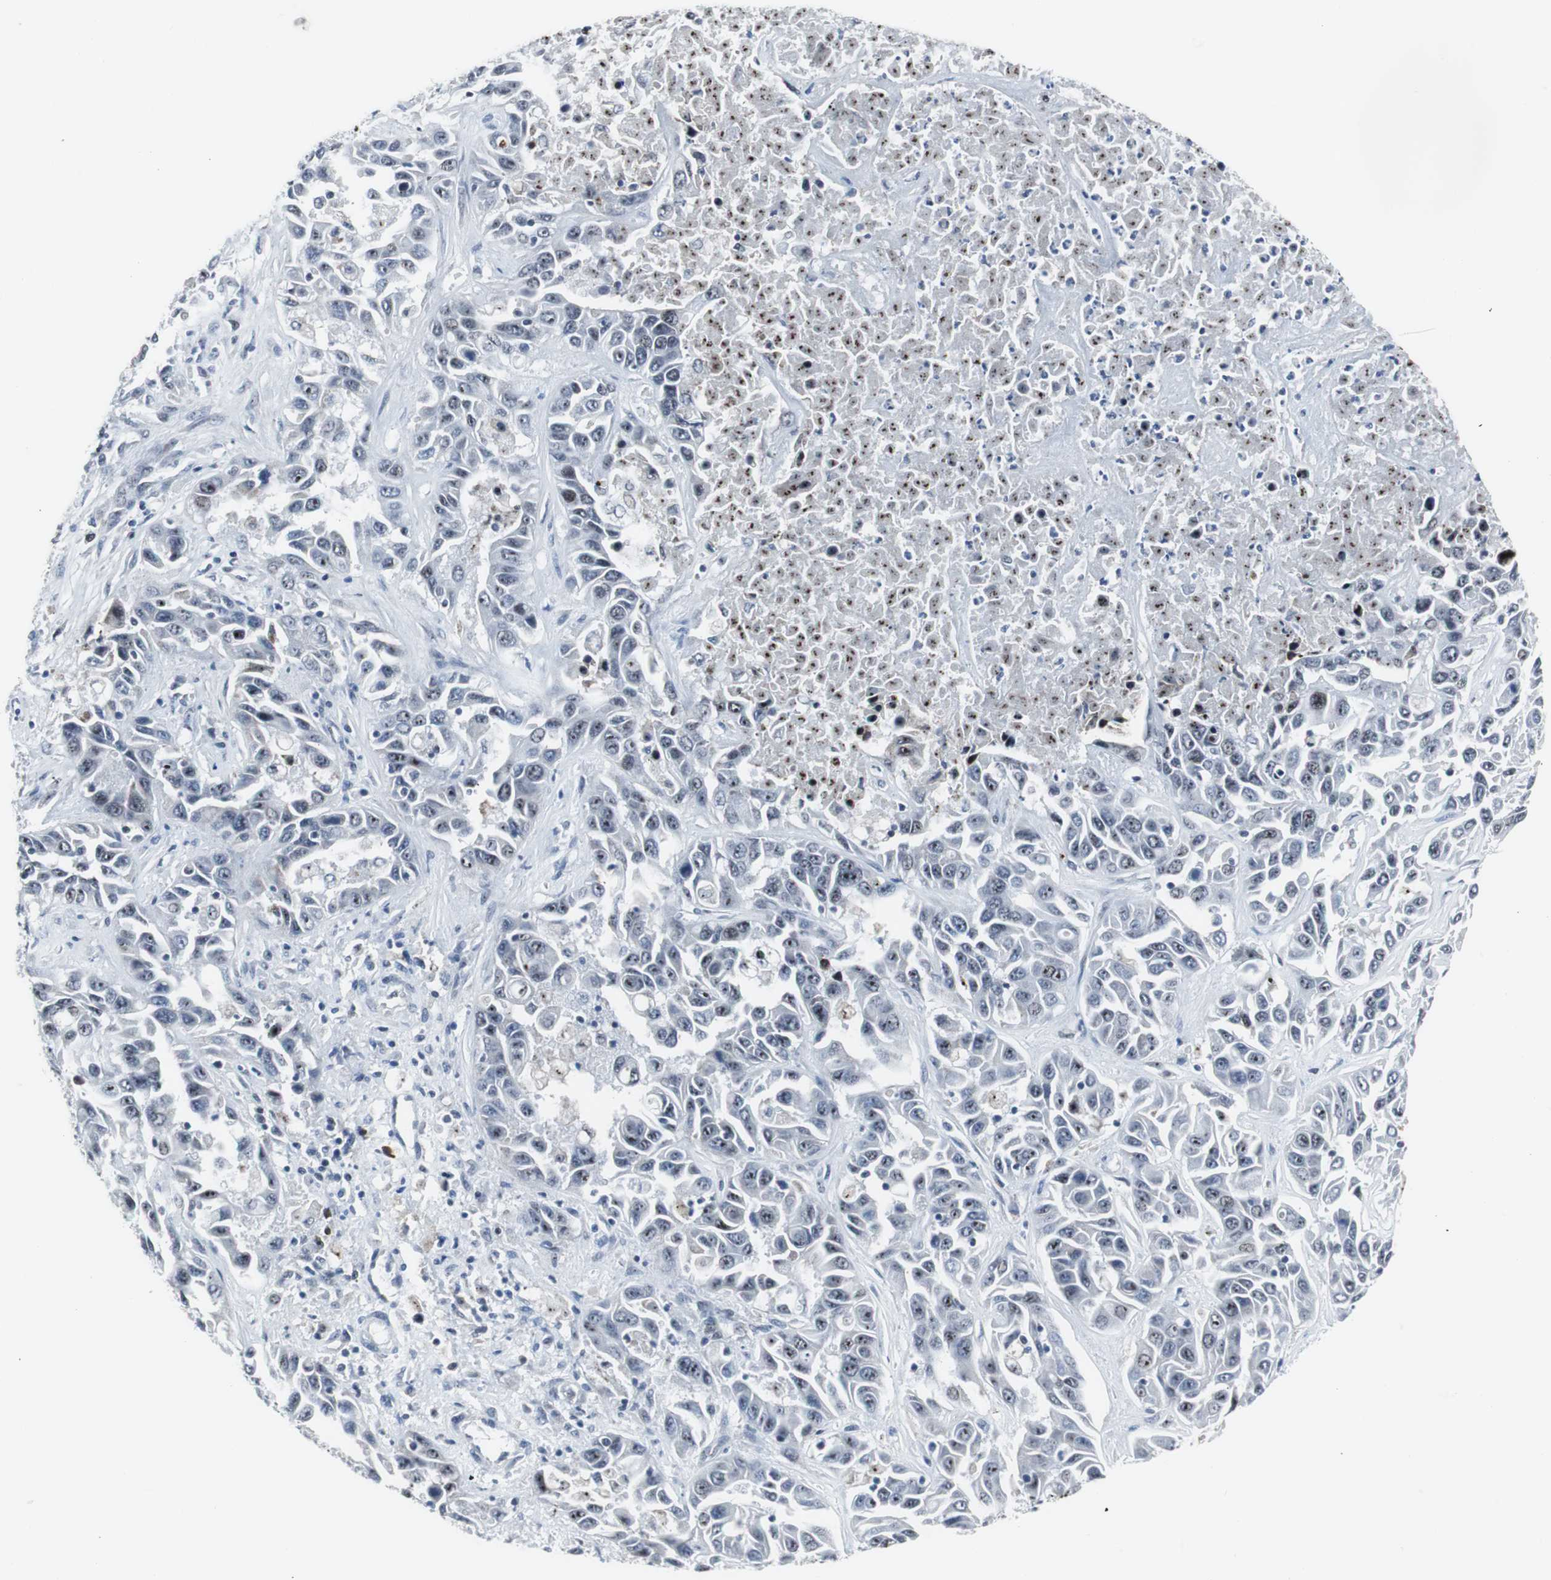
{"staining": {"intensity": "moderate", "quantity": "25%-75%", "location": "nuclear"}, "tissue": "liver cancer", "cell_type": "Tumor cells", "image_type": "cancer", "snomed": [{"axis": "morphology", "description": "Cholangiocarcinoma"}, {"axis": "topography", "description": "Liver"}], "caption": "Immunohistochemistry (IHC) histopathology image of cholangiocarcinoma (liver) stained for a protein (brown), which exhibits medium levels of moderate nuclear staining in about 25%-75% of tumor cells.", "gene": "DOK1", "patient": {"sex": "female", "age": 52}}